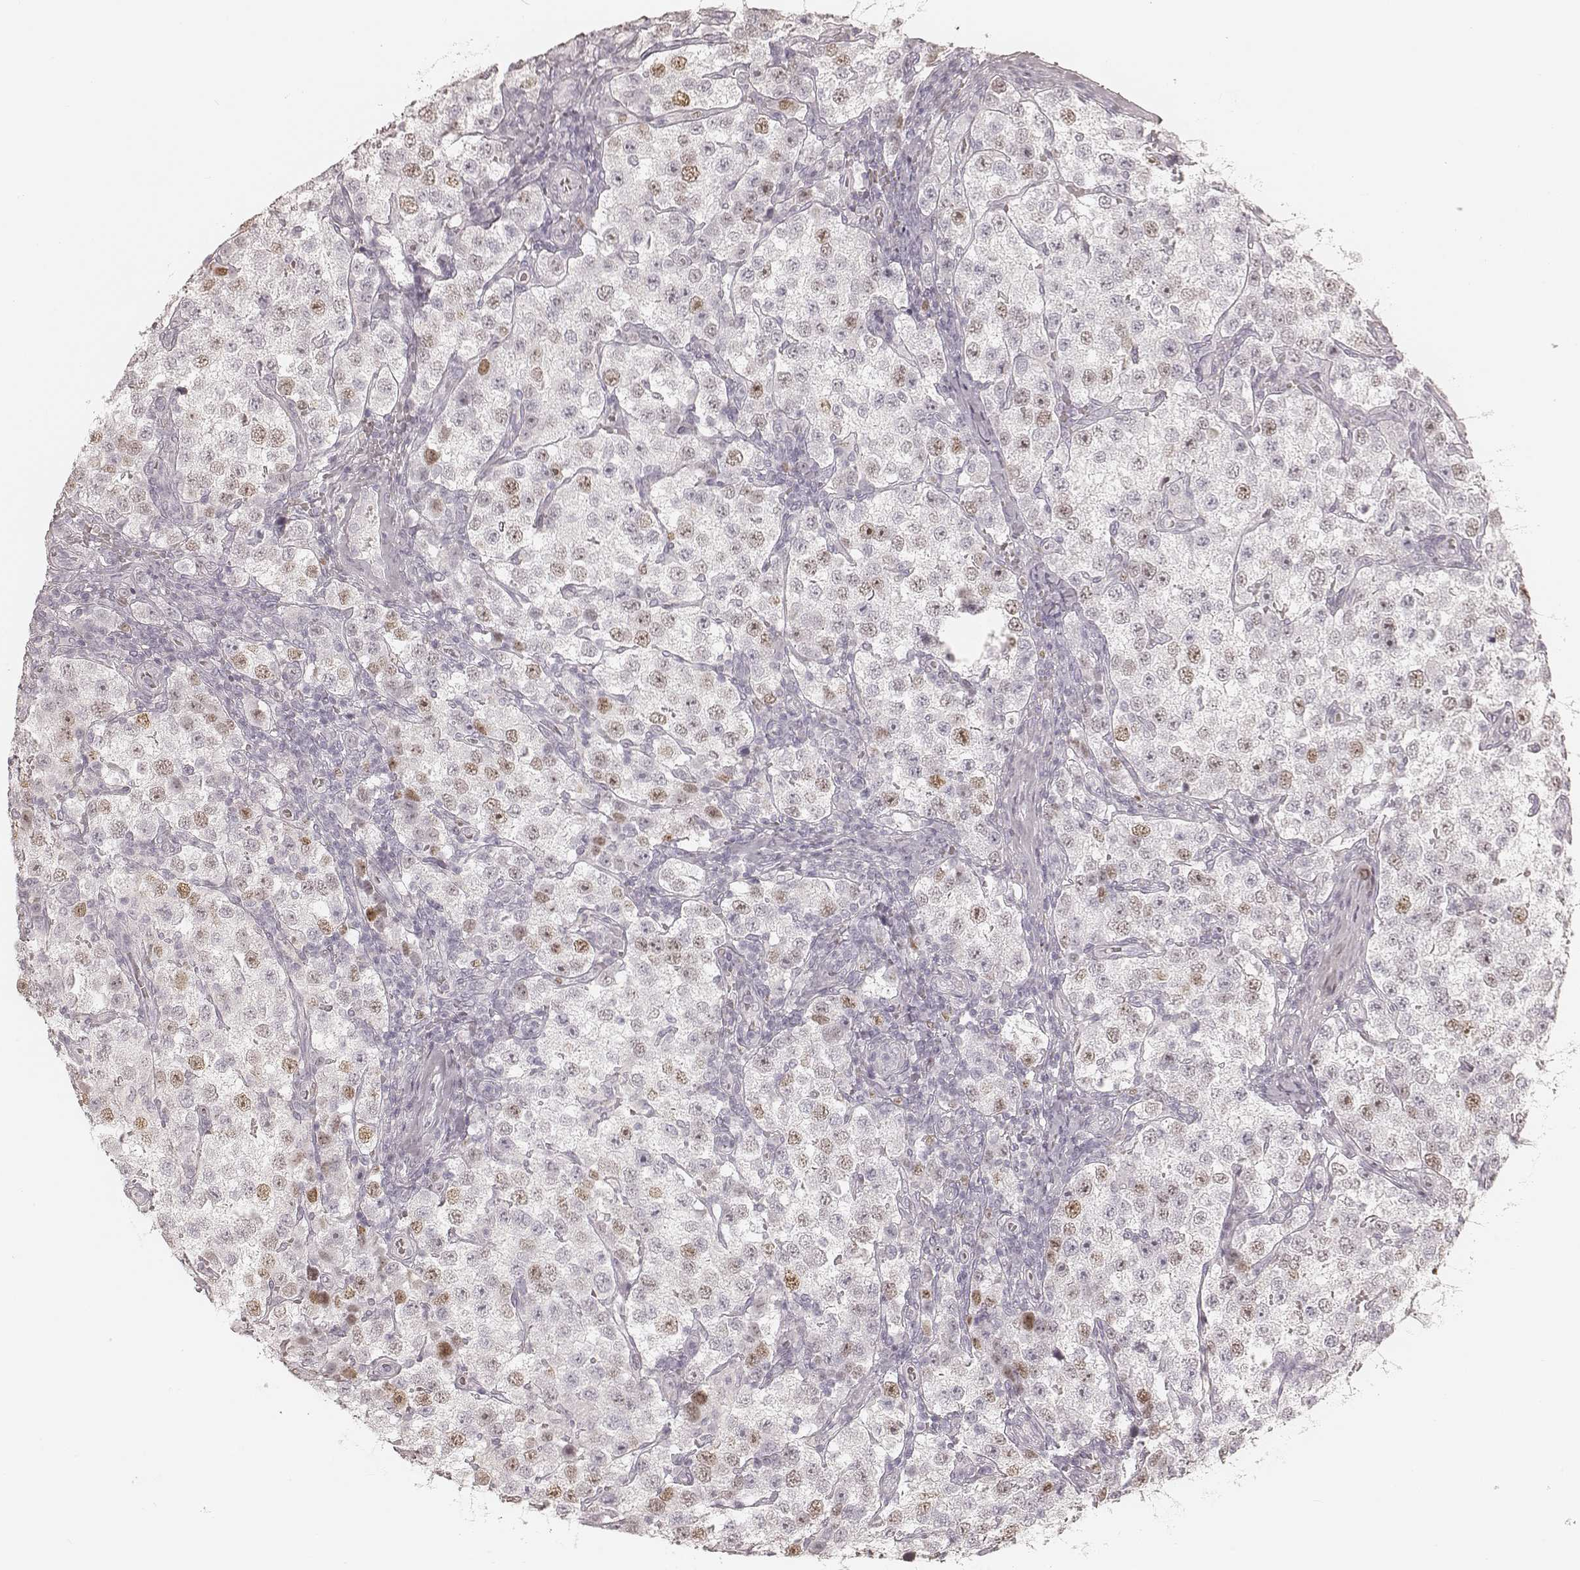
{"staining": {"intensity": "weak", "quantity": "<25%", "location": "nuclear"}, "tissue": "testis cancer", "cell_type": "Tumor cells", "image_type": "cancer", "snomed": [{"axis": "morphology", "description": "Seminoma, NOS"}, {"axis": "topography", "description": "Testis"}], "caption": "Testis cancer (seminoma) was stained to show a protein in brown. There is no significant positivity in tumor cells.", "gene": "TEX37", "patient": {"sex": "male", "age": 37}}